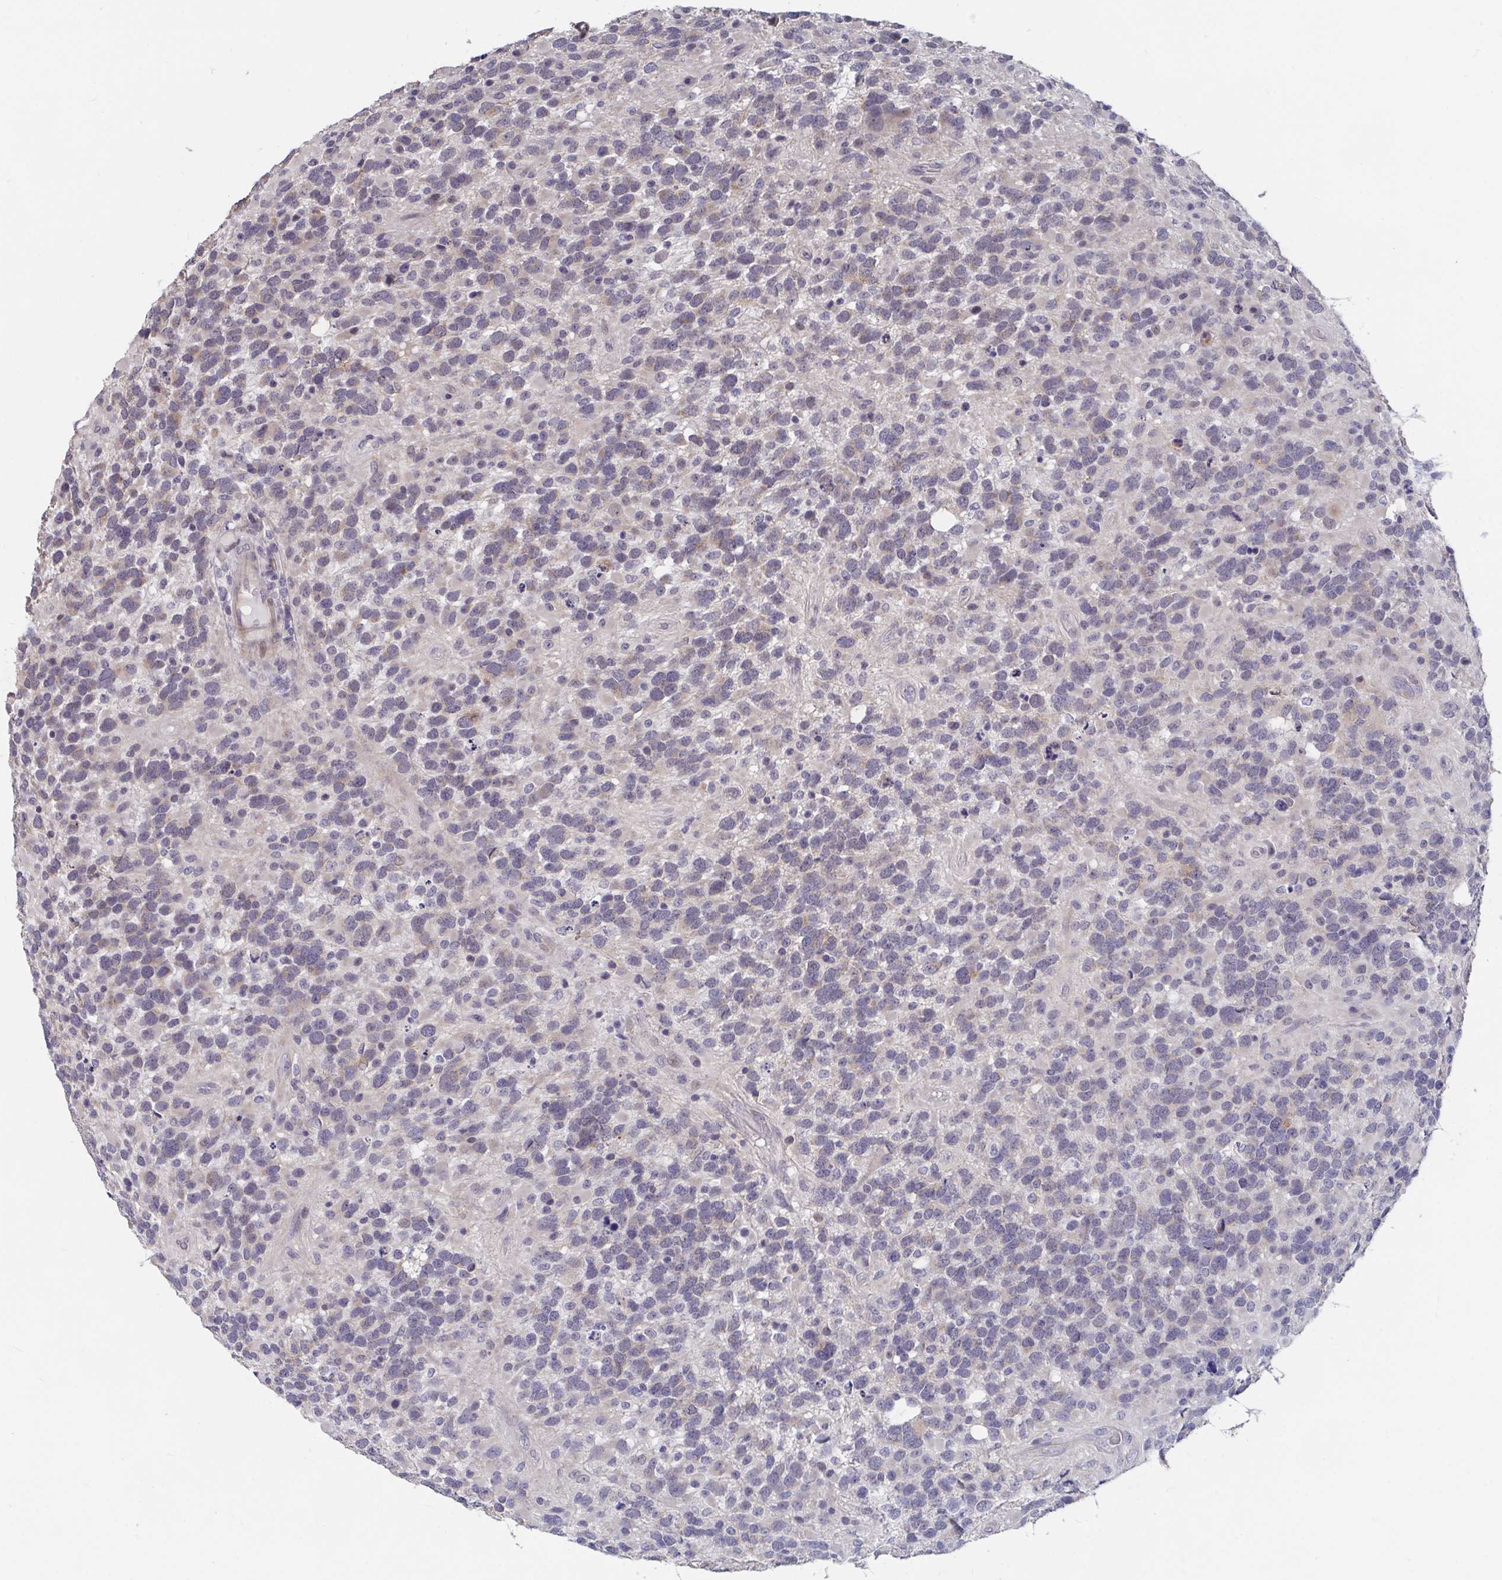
{"staining": {"intensity": "negative", "quantity": "none", "location": "none"}, "tissue": "glioma", "cell_type": "Tumor cells", "image_type": "cancer", "snomed": [{"axis": "morphology", "description": "Glioma, malignant, High grade"}, {"axis": "topography", "description": "Brain"}], "caption": "Immunohistochemistry micrograph of neoplastic tissue: human malignant glioma (high-grade) stained with DAB (3,3'-diaminobenzidine) exhibits no significant protein staining in tumor cells. Brightfield microscopy of immunohistochemistry (IHC) stained with DAB (3,3'-diaminobenzidine) (brown) and hematoxylin (blue), captured at high magnification.", "gene": "FAM156B", "patient": {"sex": "female", "age": 40}}